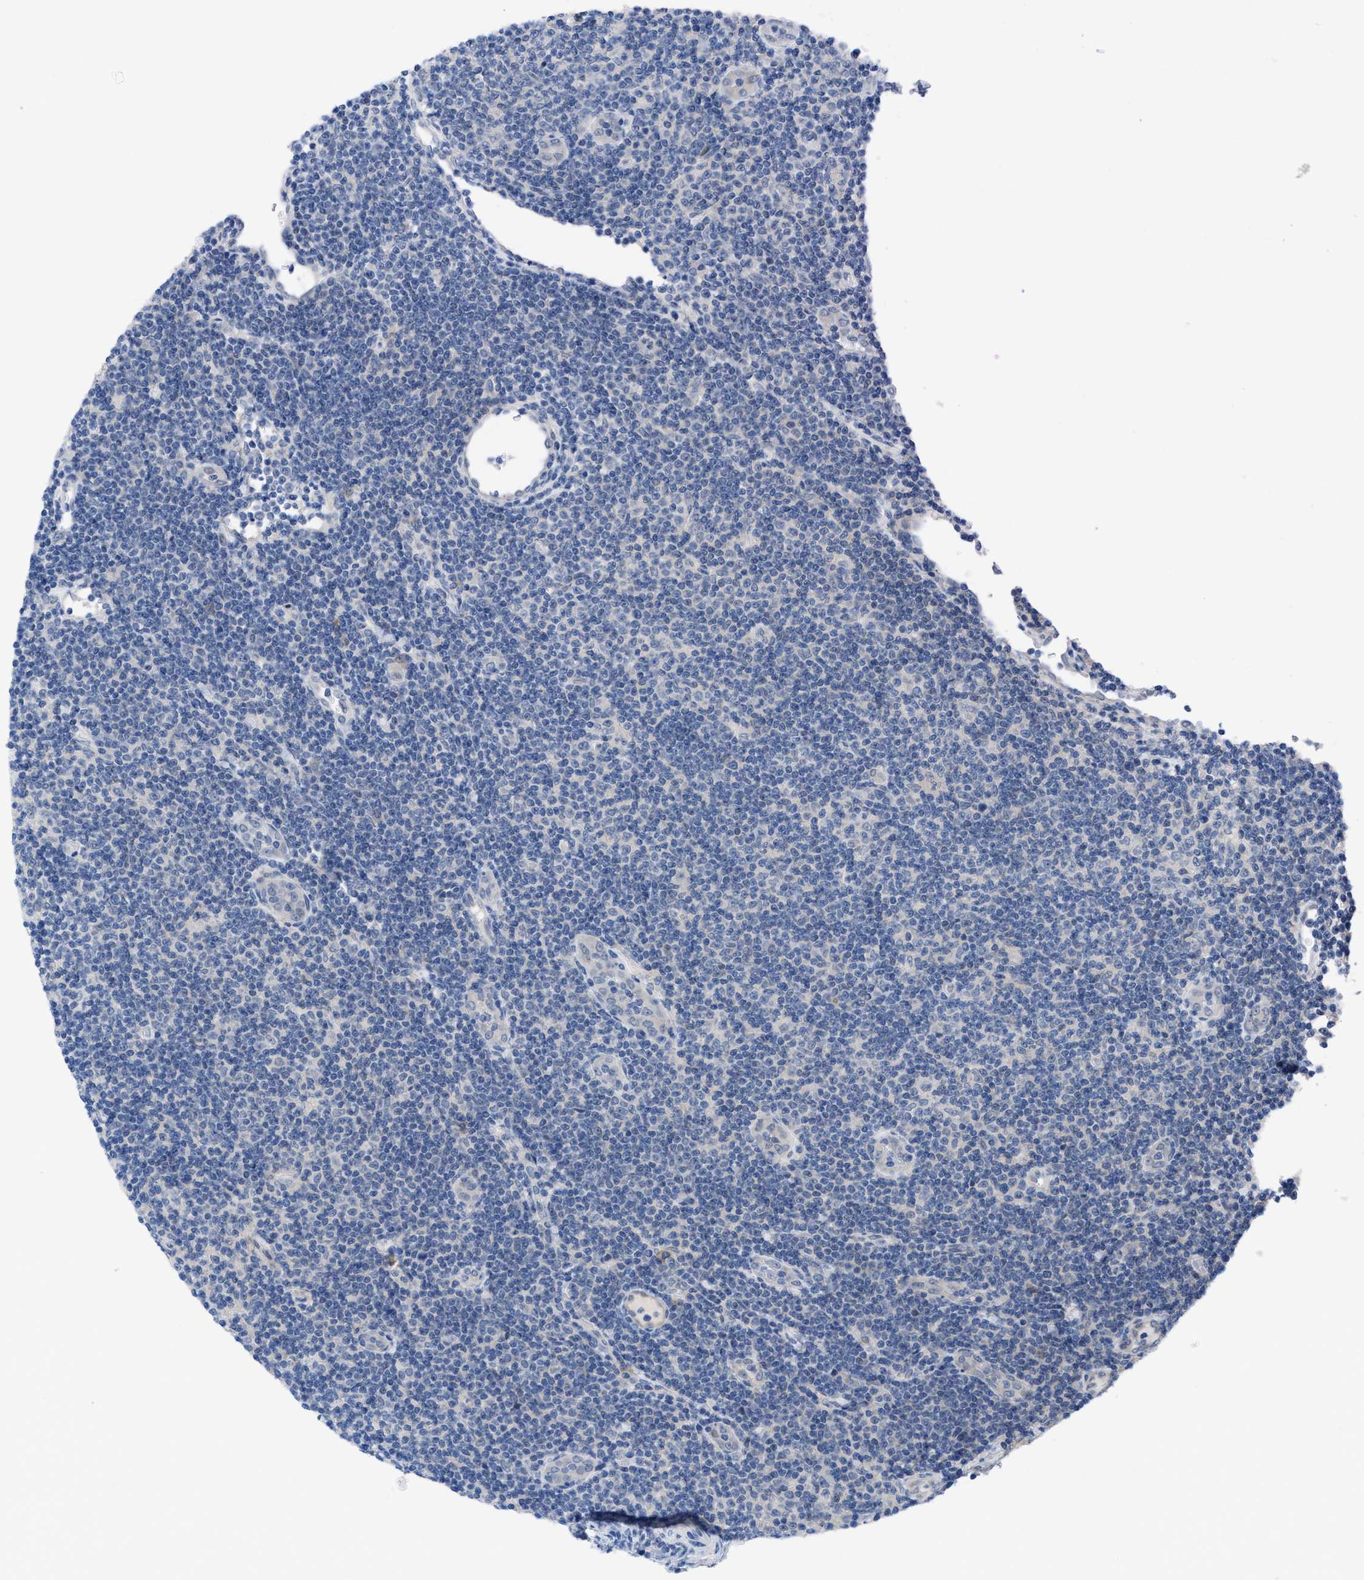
{"staining": {"intensity": "negative", "quantity": "none", "location": "none"}, "tissue": "lymphoma", "cell_type": "Tumor cells", "image_type": "cancer", "snomed": [{"axis": "morphology", "description": "Malignant lymphoma, non-Hodgkin's type, Low grade"}, {"axis": "topography", "description": "Lymph node"}], "caption": "Tumor cells show no significant expression in lymphoma.", "gene": "IL17RE", "patient": {"sex": "male", "age": 83}}